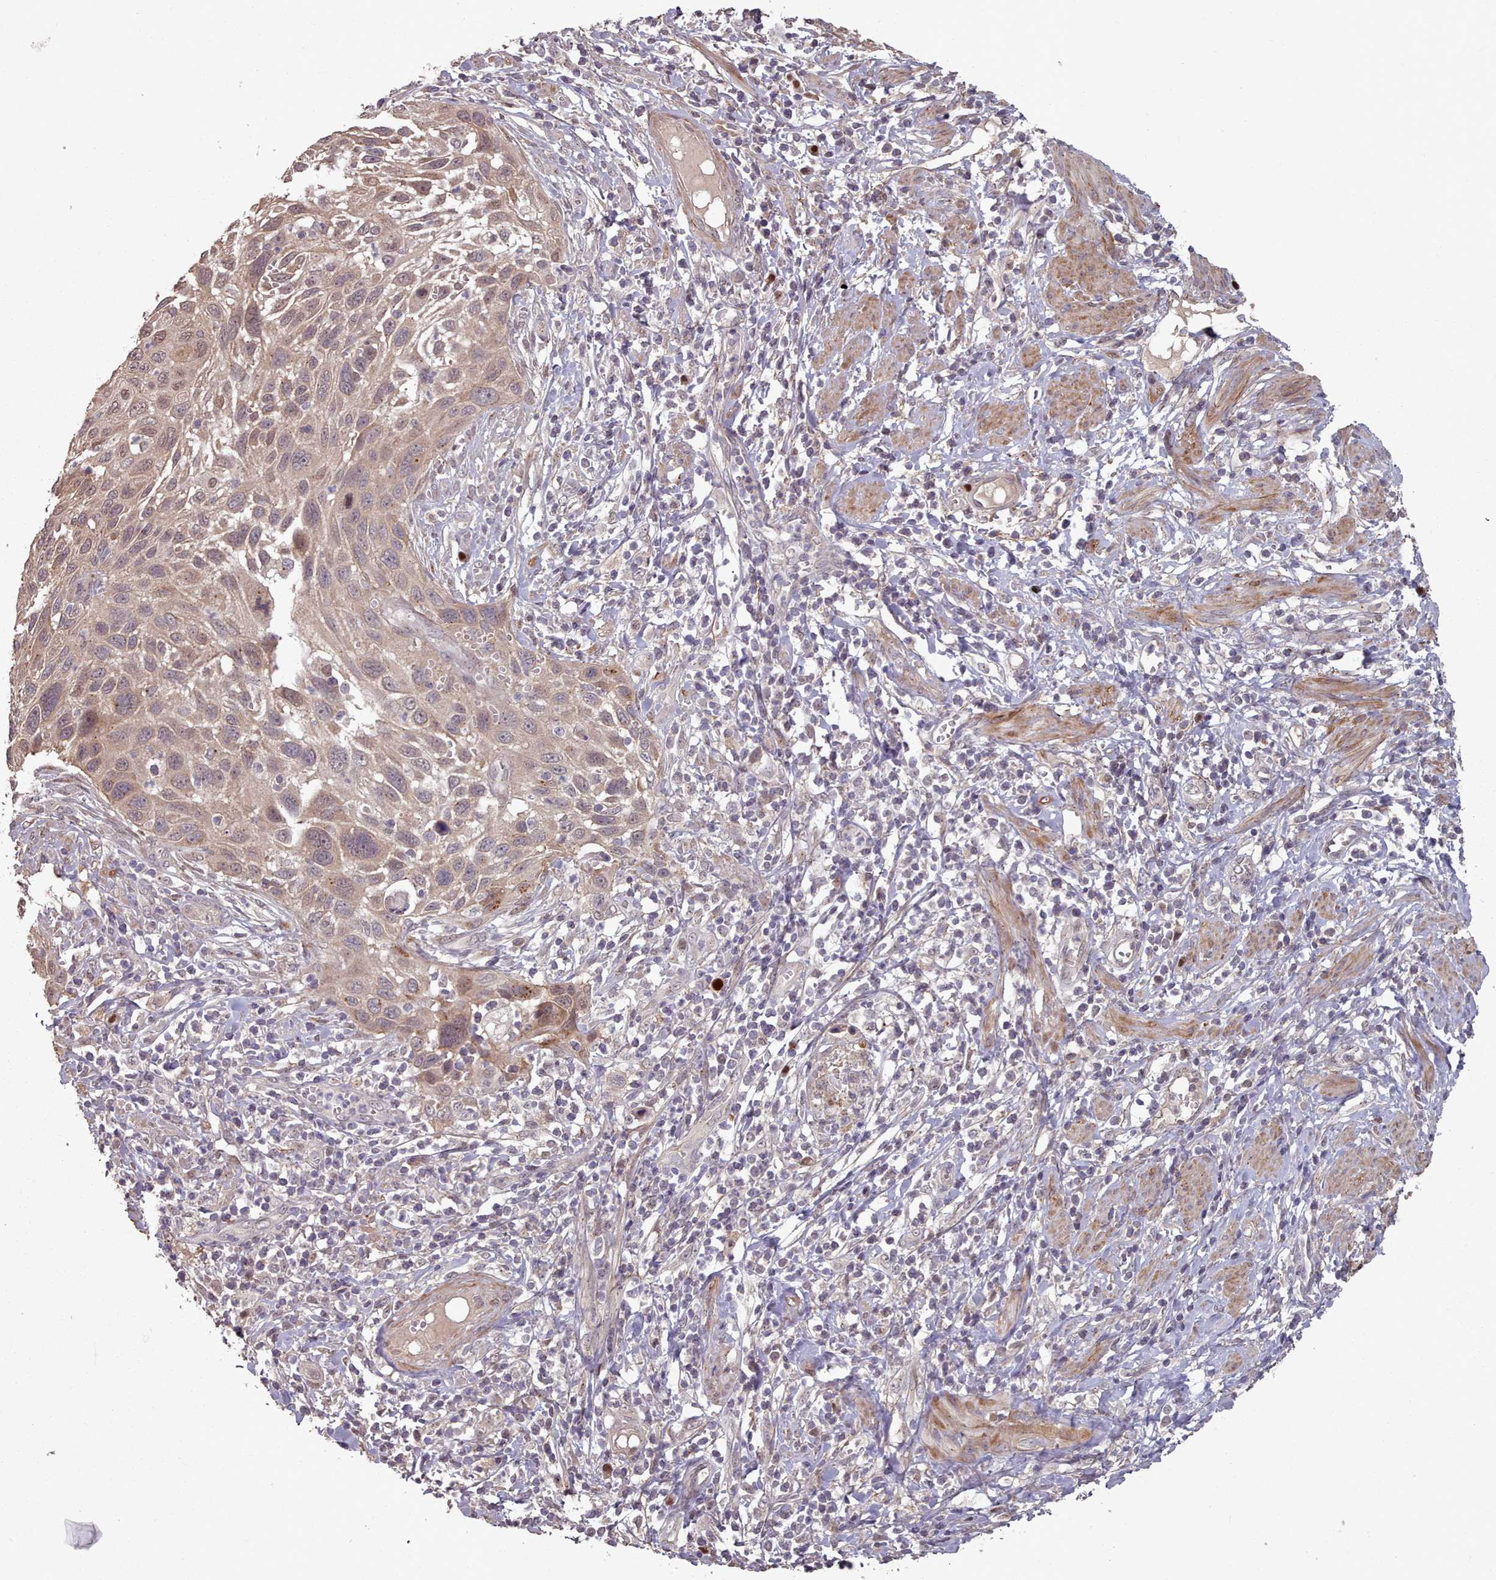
{"staining": {"intensity": "moderate", "quantity": "<25%", "location": "cytoplasmic/membranous,nuclear"}, "tissue": "cervical cancer", "cell_type": "Tumor cells", "image_type": "cancer", "snomed": [{"axis": "morphology", "description": "Squamous cell carcinoma, NOS"}, {"axis": "topography", "description": "Cervix"}], "caption": "A micrograph of cervical cancer (squamous cell carcinoma) stained for a protein reveals moderate cytoplasmic/membranous and nuclear brown staining in tumor cells. (Brightfield microscopy of DAB IHC at high magnification).", "gene": "ERCC6L", "patient": {"sex": "female", "age": 70}}